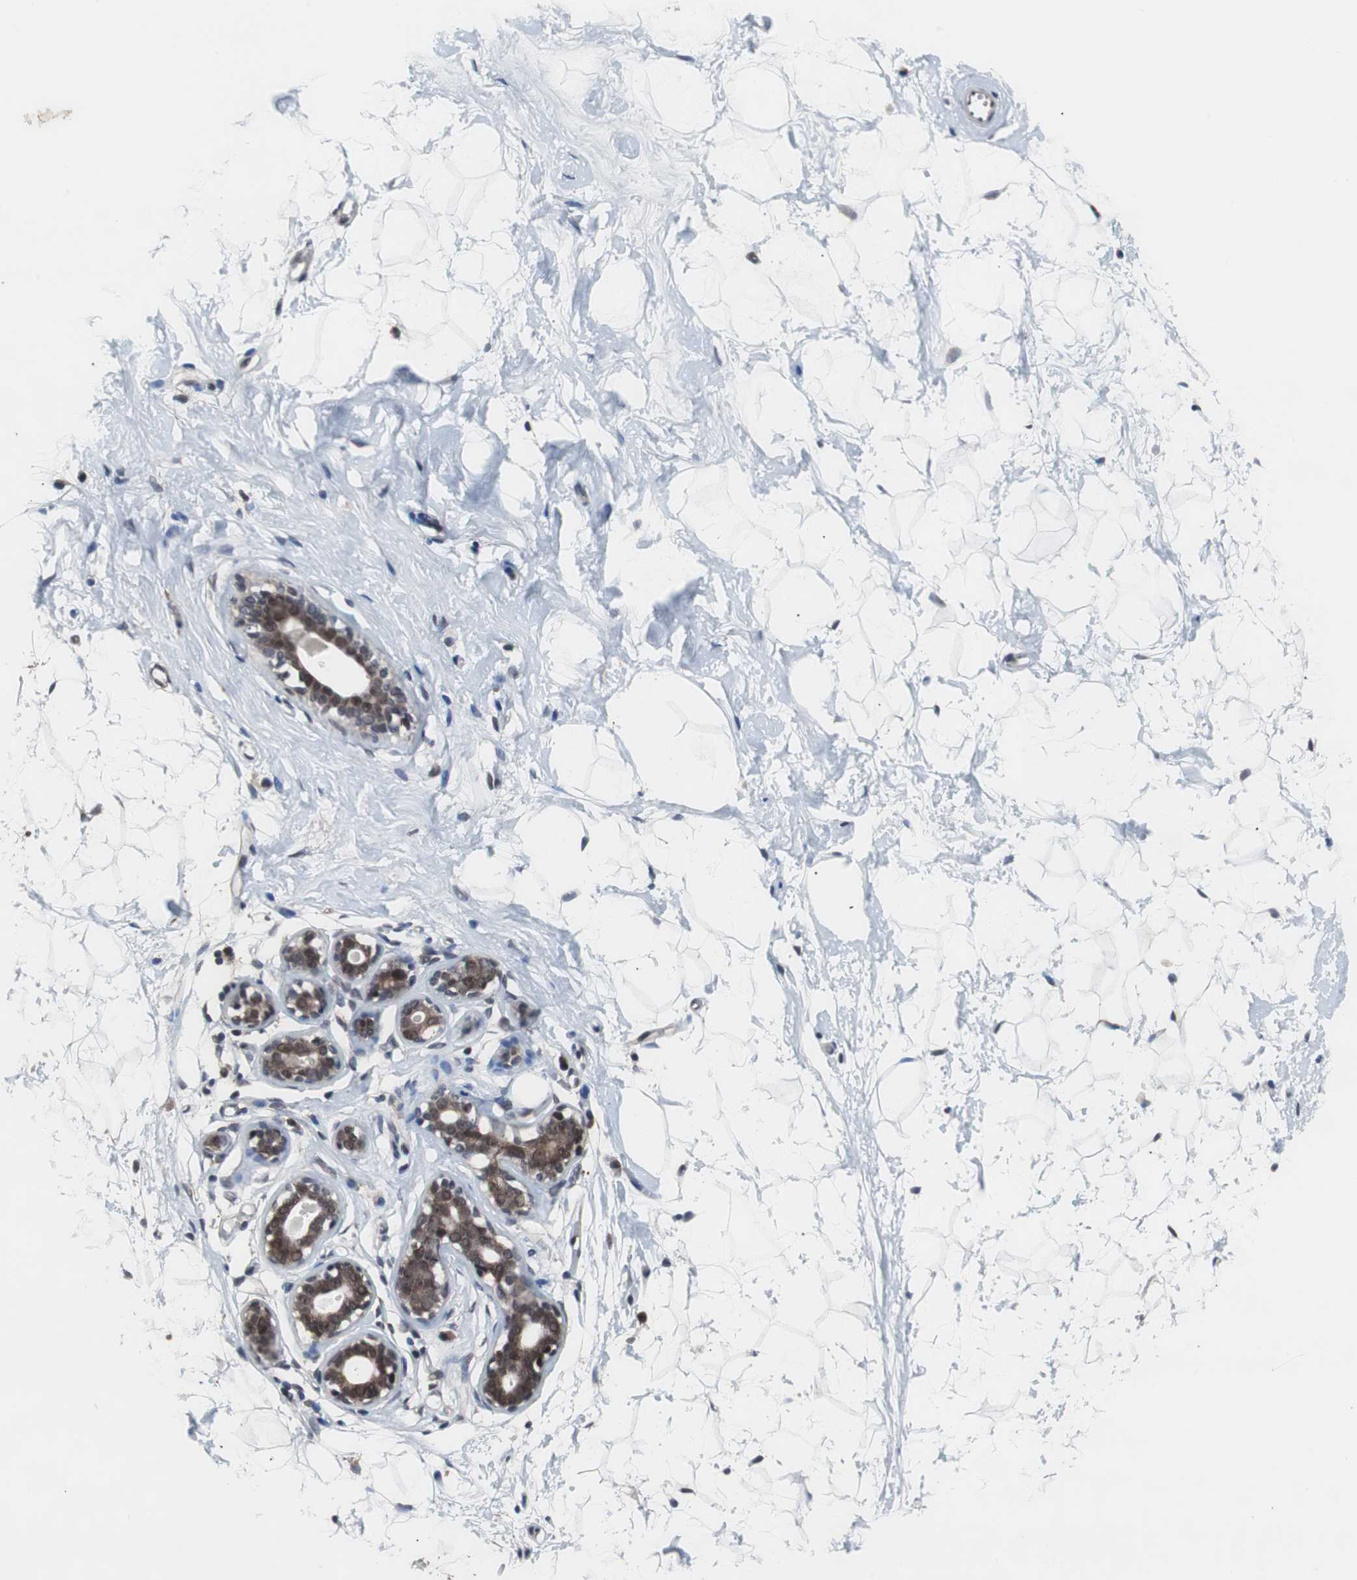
{"staining": {"intensity": "moderate", "quantity": ">75%", "location": "nuclear"}, "tissue": "breast", "cell_type": "Adipocytes", "image_type": "normal", "snomed": [{"axis": "morphology", "description": "Normal tissue, NOS"}, {"axis": "topography", "description": "Breast"}], "caption": "DAB immunohistochemical staining of benign breast reveals moderate nuclear protein expression in approximately >75% of adipocytes.", "gene": "GTF2F2", "patient": {"sex": "female", "age": 23}}